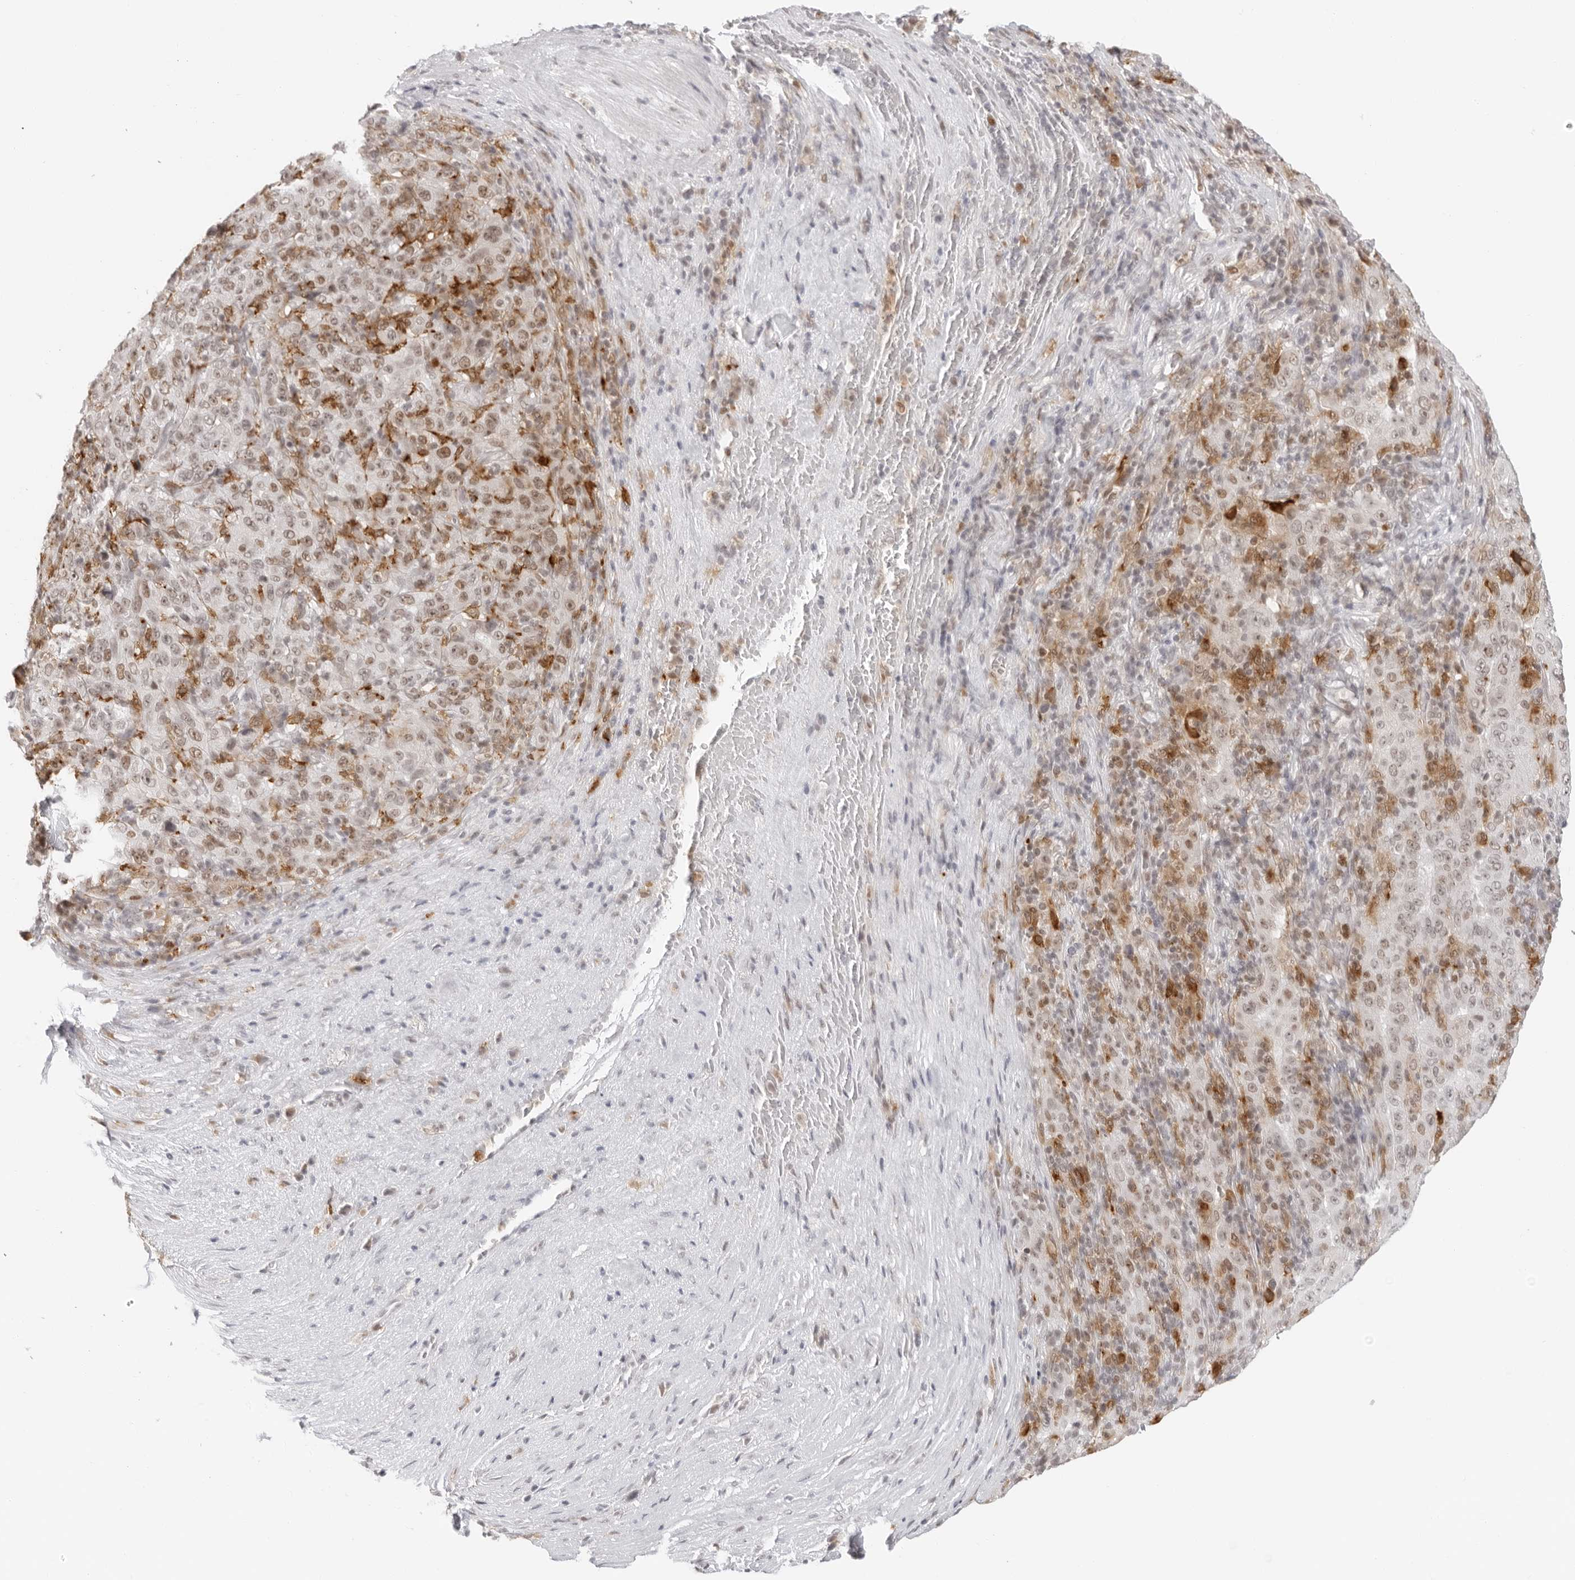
{"staining": {"intensity": "moderate", "quantity": "25%-75%", "location": "nuclear"}, "tissue": "pancreatic cancer", "cell_type": "Tumor cells", "image_type": "cancer", "snomed": [{"axis": "morphology", "description": "Adenocarcinoma, NOS"}, {"axis": "topography", "description": "Pancreas"}], "caption": "This is an image of immunohistochemistry staining of pancreatic adenocarcinoma, which shows moderate expression in the nuclear of tumor cells.", "gene": "MSH6", "patient": {"sex": "male", "age": 63}}